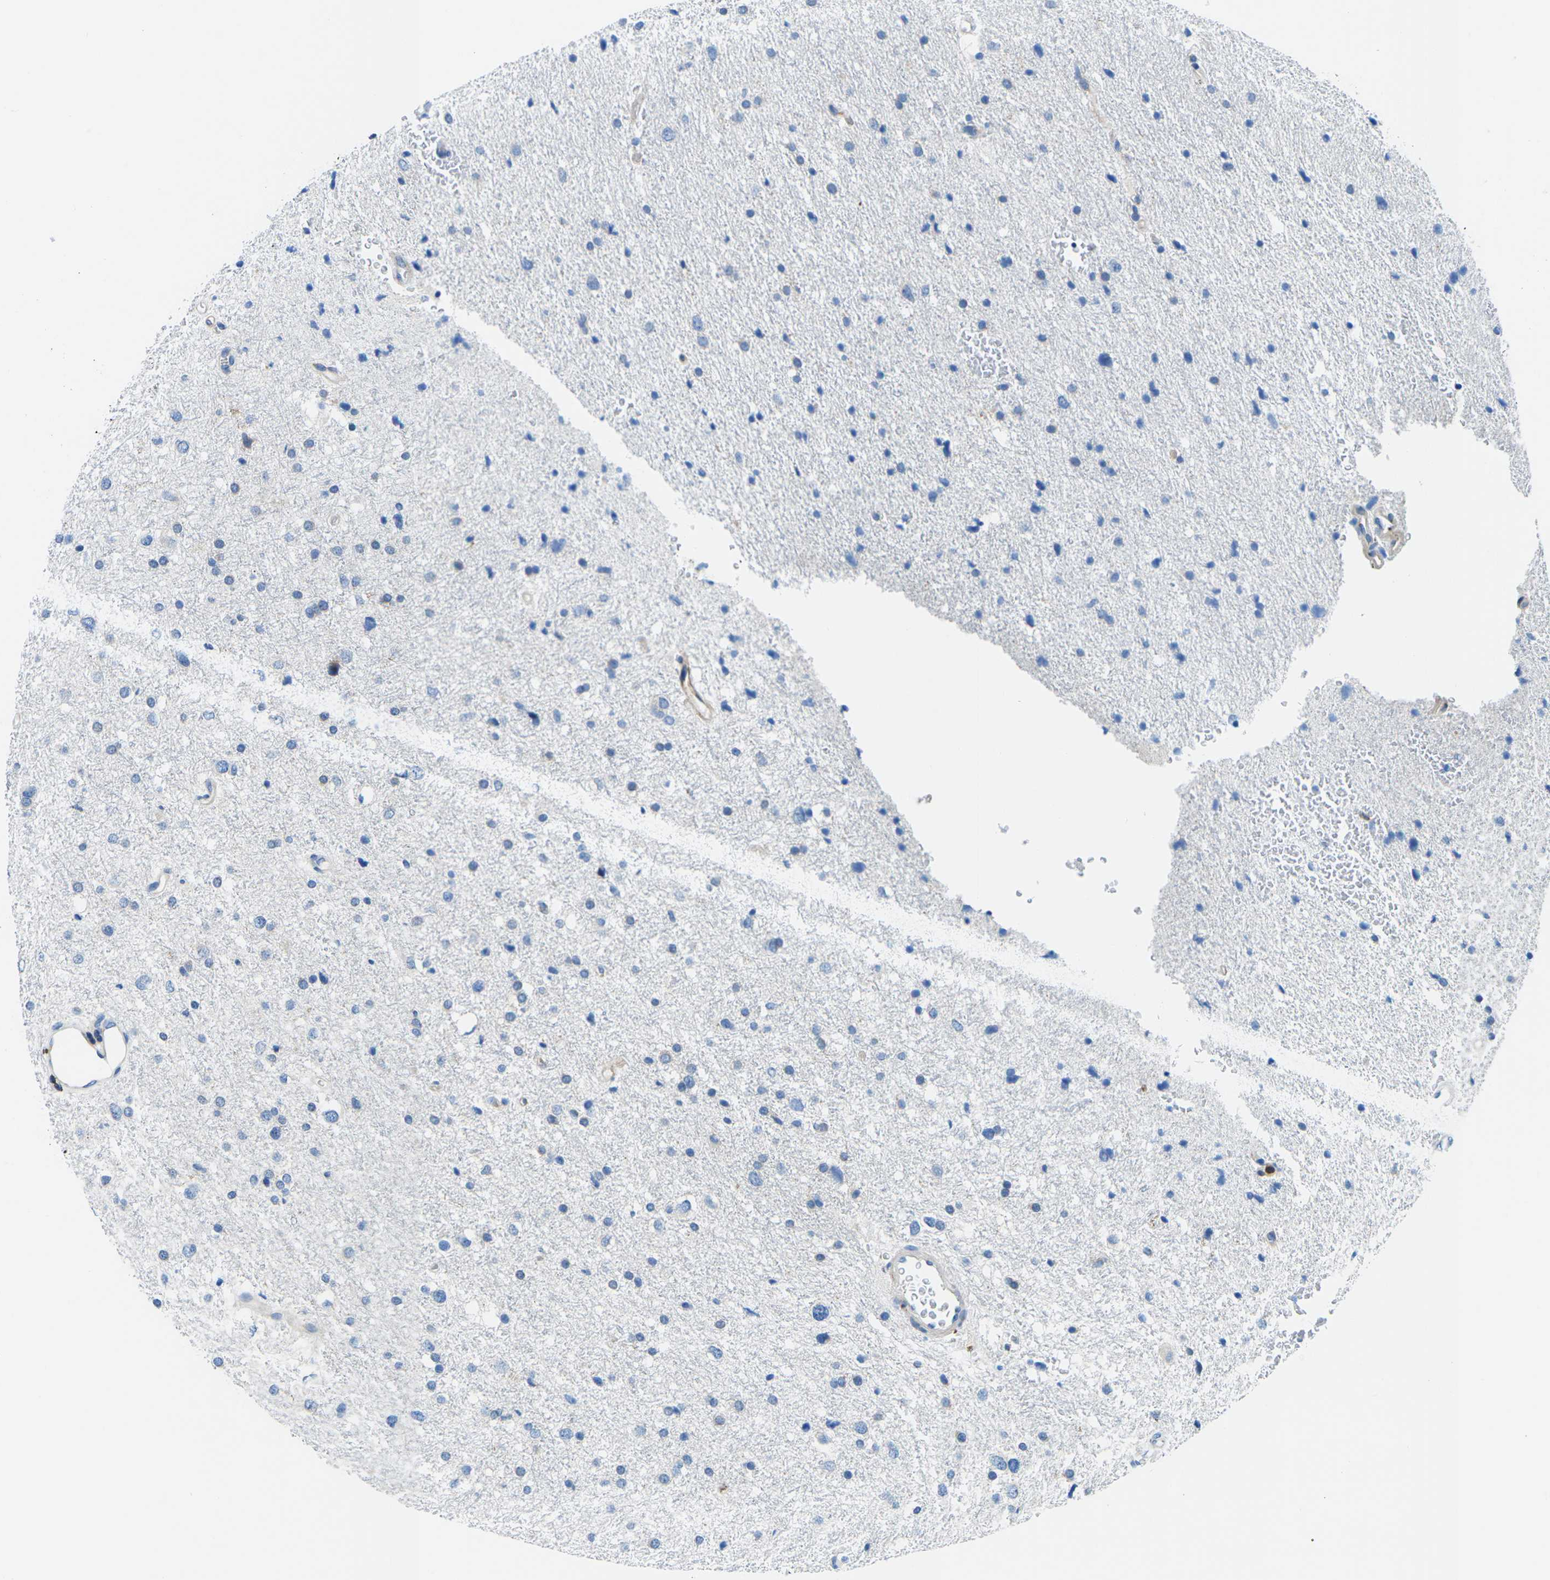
{"staining": {"intensity": "negative", "quantity": "none", "location": "none"}, "tissue": "glioma", "cell_type": "Tumor cells", "image_type": "cancer", "snomed": [{"axis": "morphology", "description": "Glioma, malignant, Low grade"}, {"axis": "topography", "description": "Brain"}], "caption": "Immunohistochemistry of glioma exhibits no staining in tumor cells. Brightfield microscopy of immunohistochemistry (IHC) stained with DAB (brown) and hematoxylin (blue), captured at high magnification.", "gene": "MC4R", "patient": {"sex": "female", "age": 37}}